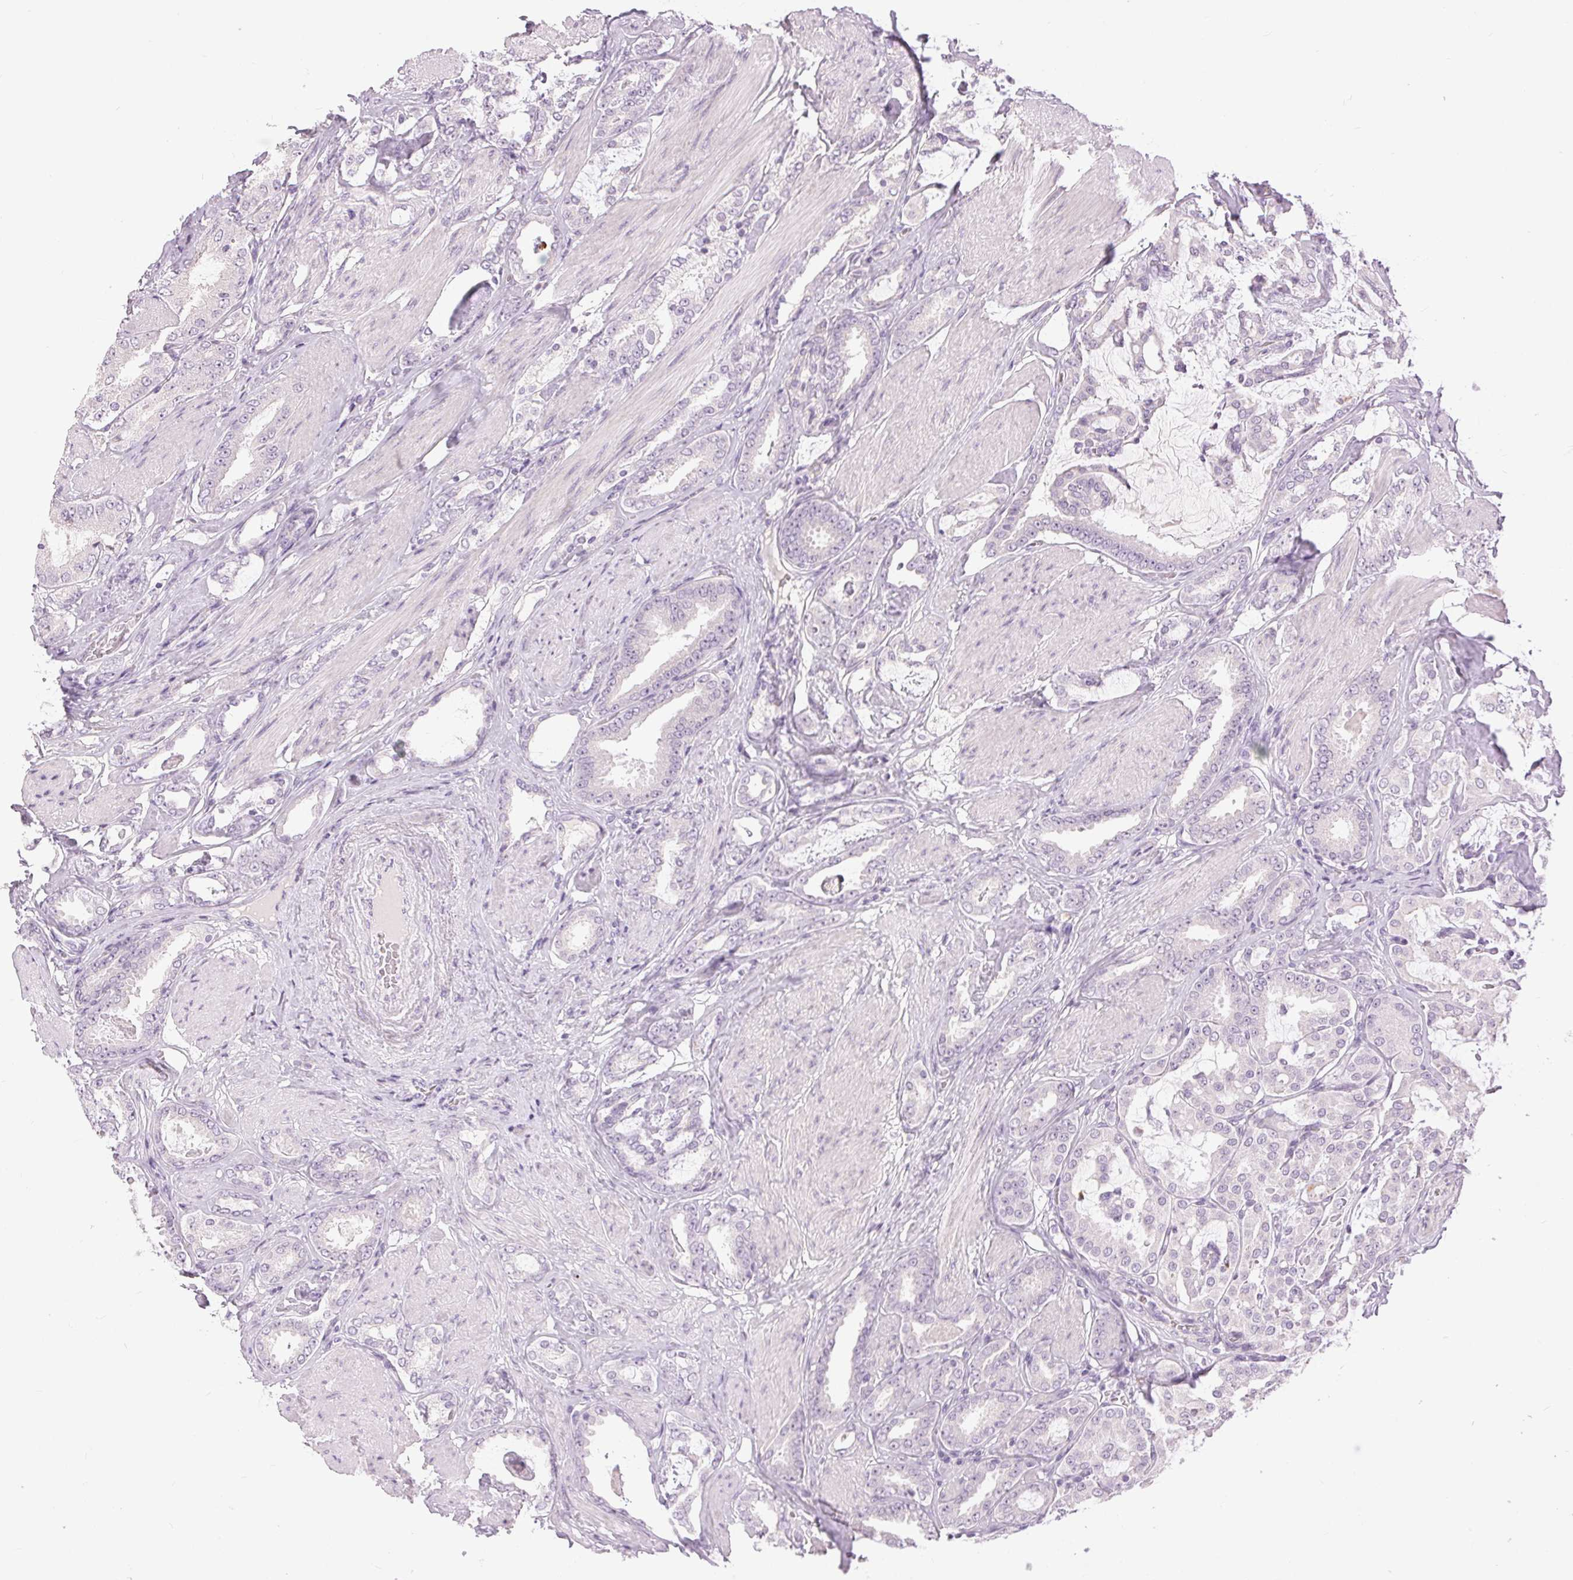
{"staining": {"intensity": "negative", "quantity": "none", "location": "none"}, "tissue": "prostate cancer", "cell_type": "Tumor cells", "image_type": "cancer", "snomed": [{"axis": "morphology", "description": "Adenocarcinoma, High grade"}, {"axis": "topography", "description": "Prostate"}], "caption": "This is an immunohistochemistry (IHC) micrograph of human prostate cancer. There is no positivity in tumor cells.", "gene": "DSG3", "patient": {"sex": "male", "age": 63}}